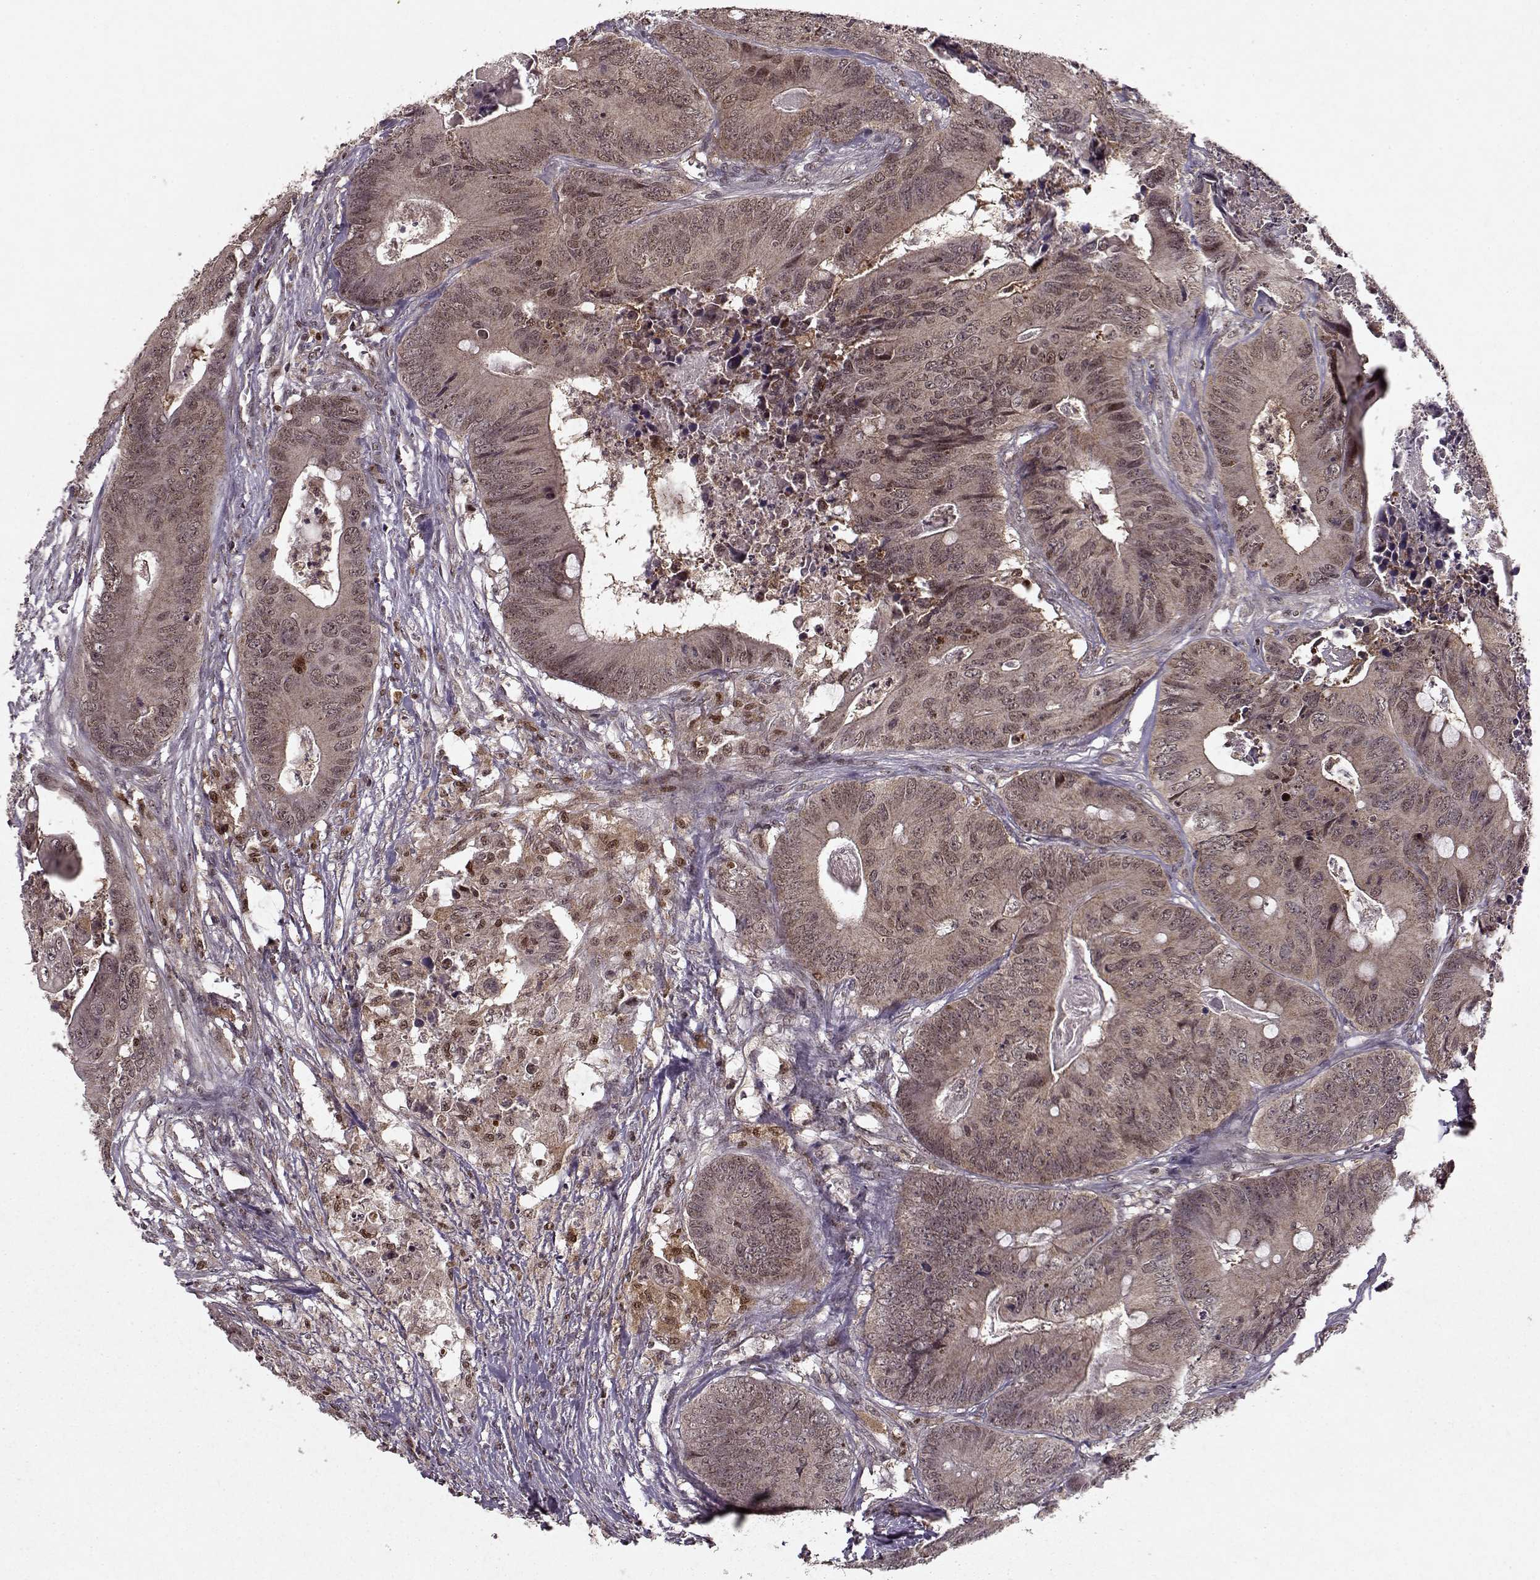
{"staining": {"intensity": "weak", "quantity": ">75%", "location": "cytoplasmic/membranous"}, "tissue": "colorectal cancer", "cell_type": "Tumor cells", "image_type": "cancer", "snomed": [{"axis": "morphology", "description": "Adenocarcinoma, NOS"}, {"axis": "topography", "description": "Colon"}], "caption": "Adenocarcinoma (colorectal) stained for a protein (brown) demonstrates weak cytoplasmic/membranous positive staining in approximately >75% of tumor cells.", "gene": "PSMA7", "patient": {"sex": "male", "age": 84}}